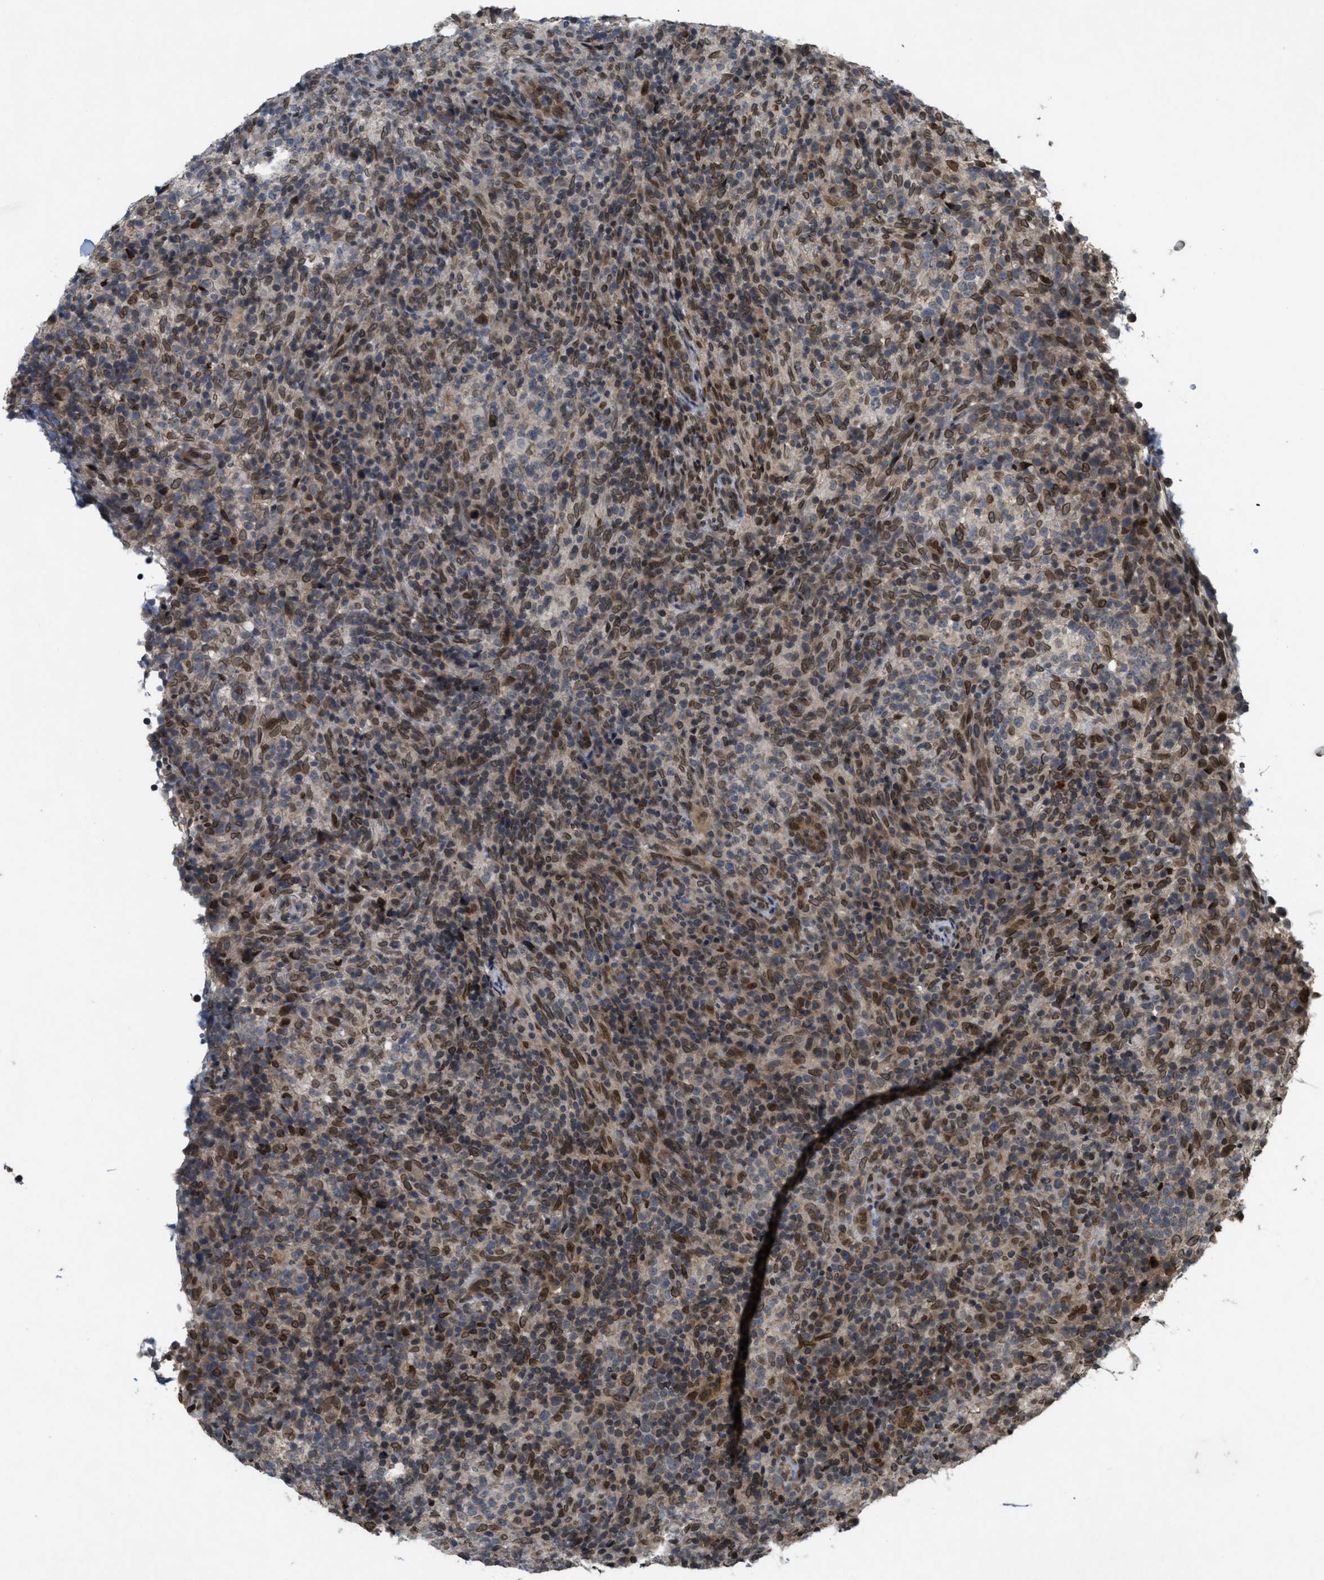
{"staining": {"intensity": "moderate", "quantity": "25%-75%", "location": "cytoplasmic/membranous,nuclear"}, "tissue": "lymphoma", "cell_type": "Tumor cells", "image_type": "cancer", "snomed": [{"axis": "morphology", "description": "Malignant lymphoma, non-Hodgkin's type, High grade"}, {"axis": "topography", "description": "Lymph node"}], "caption": "Immunohistochemical staining of malignant lymphoma, non-Hodgkin's type (high-grade) reveals moderate cytoplasmic/membranous and nuclear protein staining in about 25%-75% of tumor cells. (IHC, brightfield microscopy, high magnification).", "gene": "CRY1", "patient": {"sex": "female", "age": 76}}